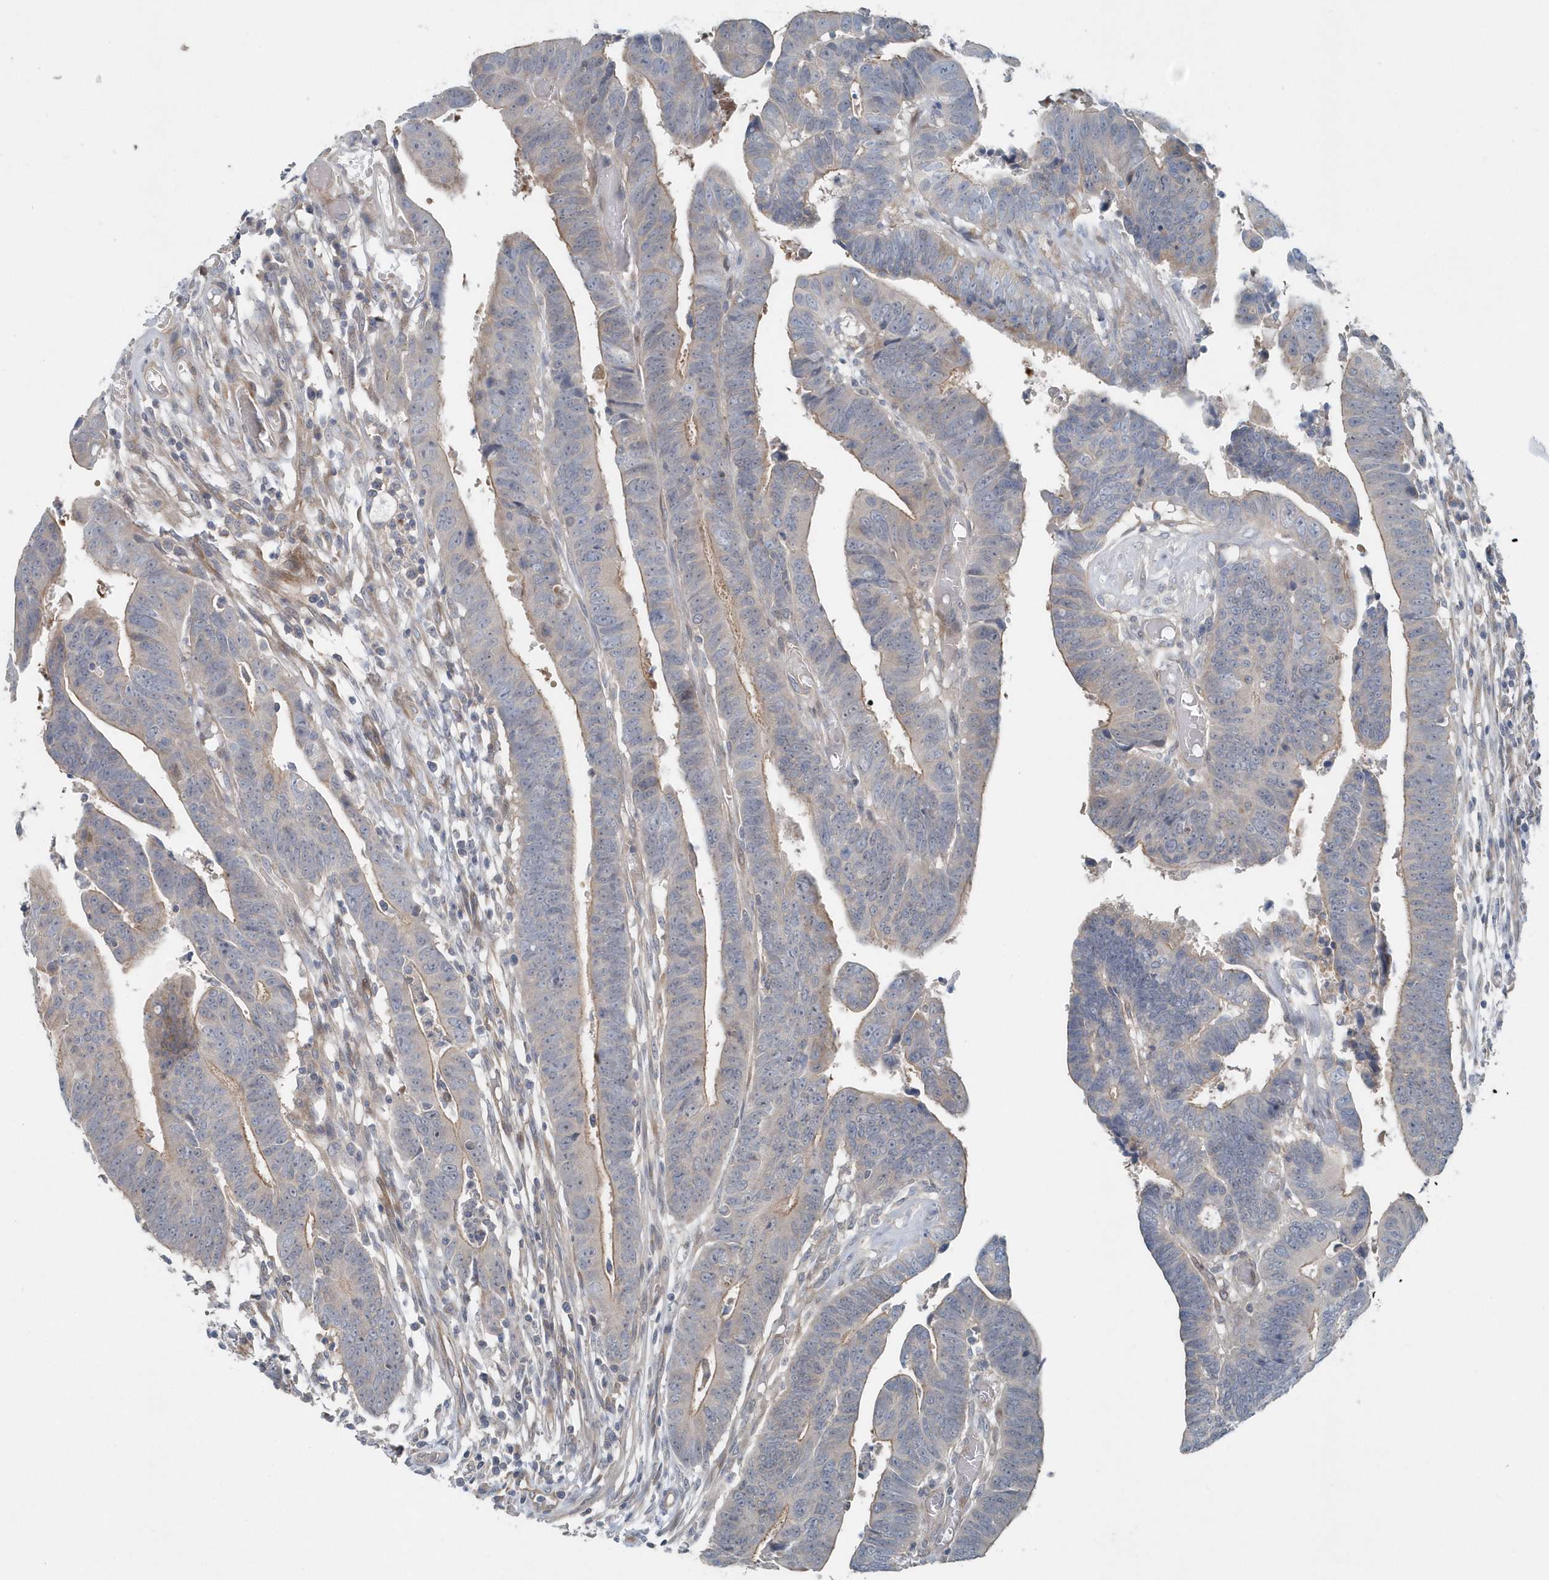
{"staining": {"intensity": "weak", "quantity": "<25%", "location": "cytoplasmic/membranous"}, "tissue": "colorectal cancer", "cell_type": "Tumor cells", "image_type": "cancer", "snomed": [{"axis": "morphology", "description": "Adenocarcinoma, NOS"}, {"axis": "topography", "description": "Rectum"}], "caption": "The histopathology image exhibits no staining of tumor cells in colorectal adenocarcinoma. Nuclei are stained in blue.", "gene": "MCC", "patient": {"sex": "female", "age": 65}}